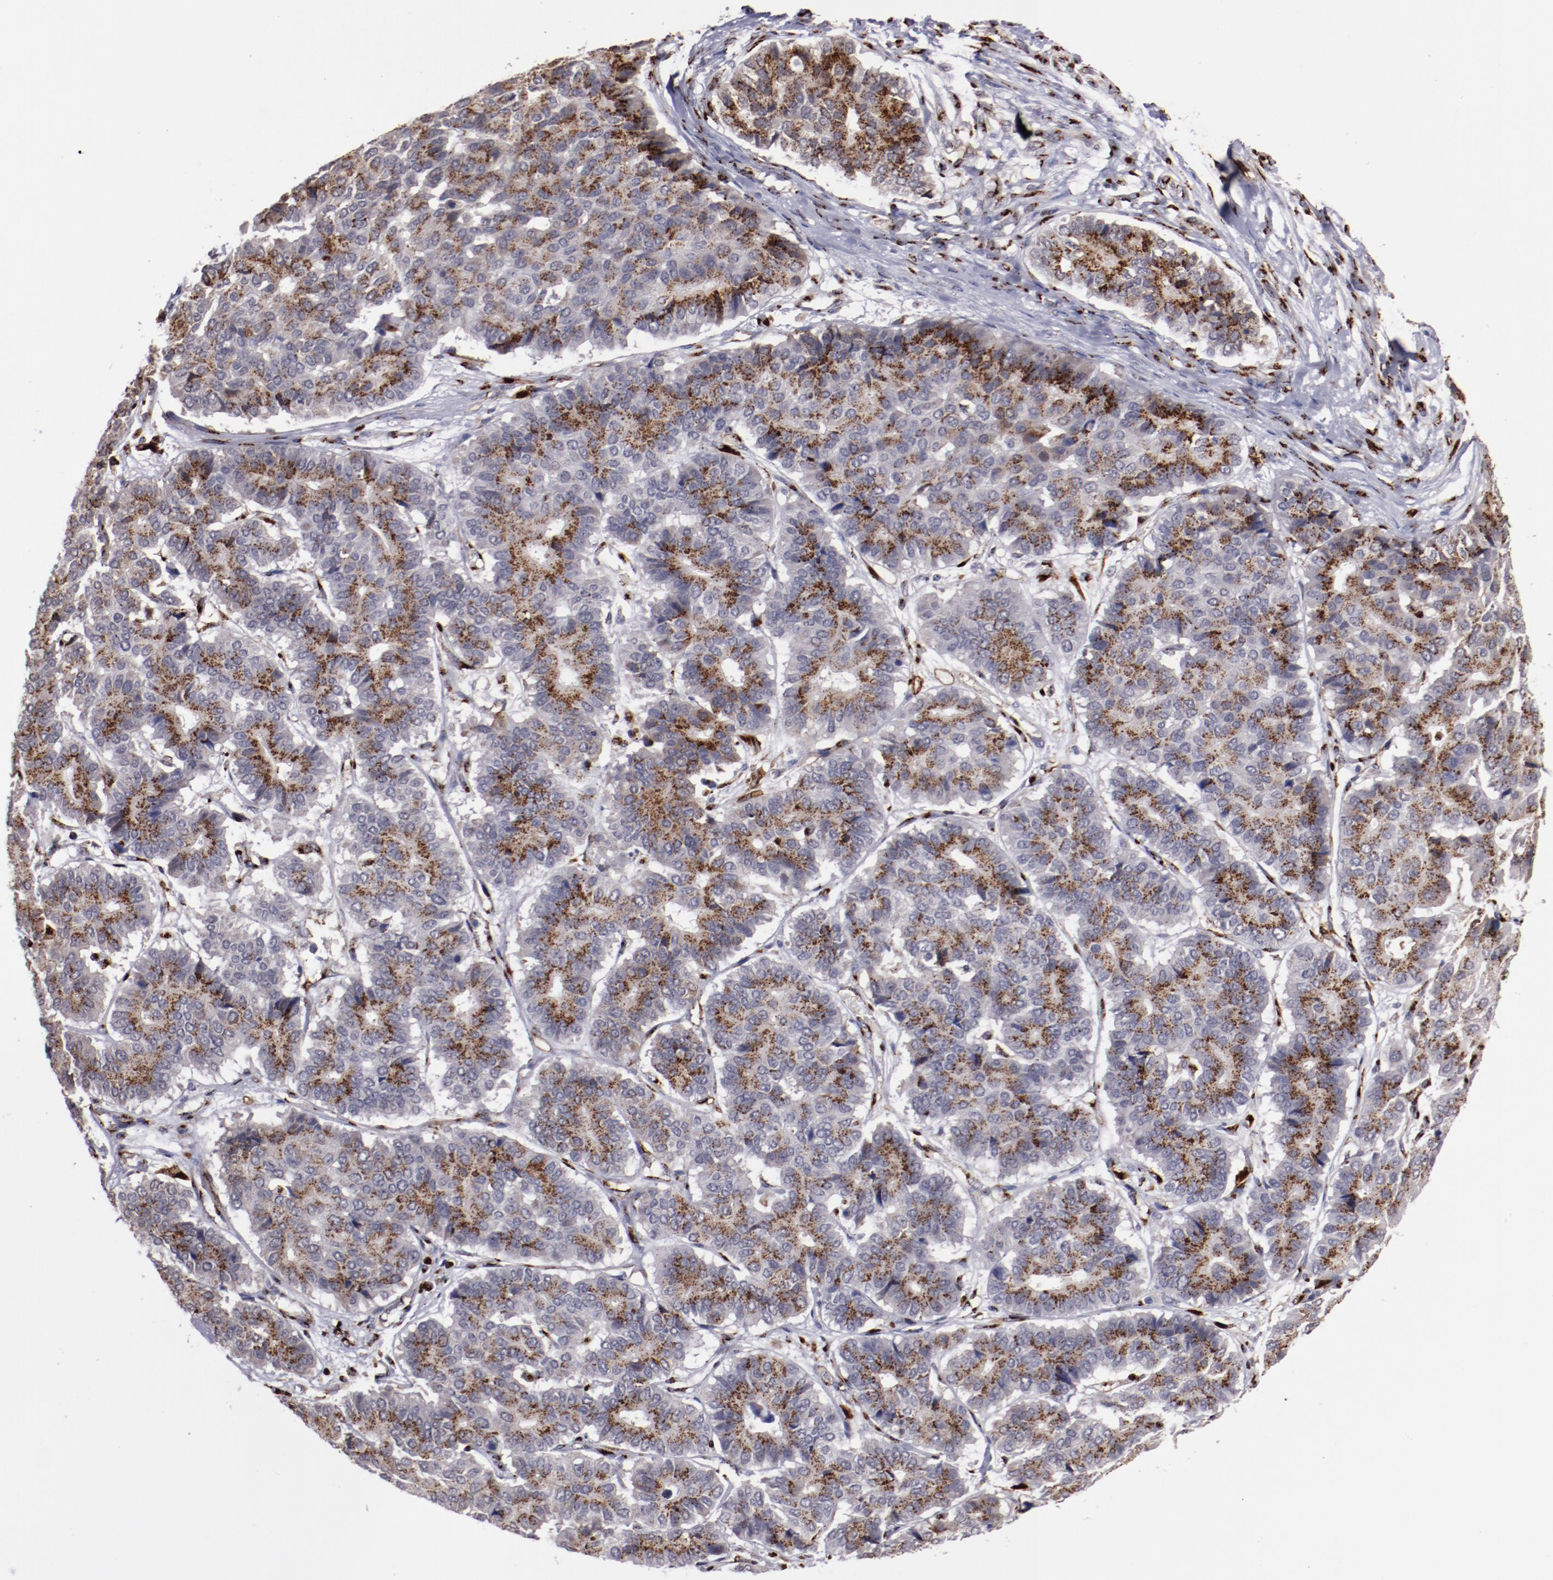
{"staining": {"intensity": "strong", "quantity": ">75%", "location": "cytoplasmic/membranous"}, "tissue": "pancreatic cancer", "cell_type": "Tumor cells", "image_type": "cancer", "snomed": [{"axis": "morphology", "description": "Adenocarcinoma, NOS"}, {"axis": "topography", "description": "Pancreas"}], "caption": "Pancreatic adenocarcinoma stained with a protein marker demonstrates strong staining in tumor cells.", "gene": "GOLIM4", "patient": {"sex": "male", "age": 50}}